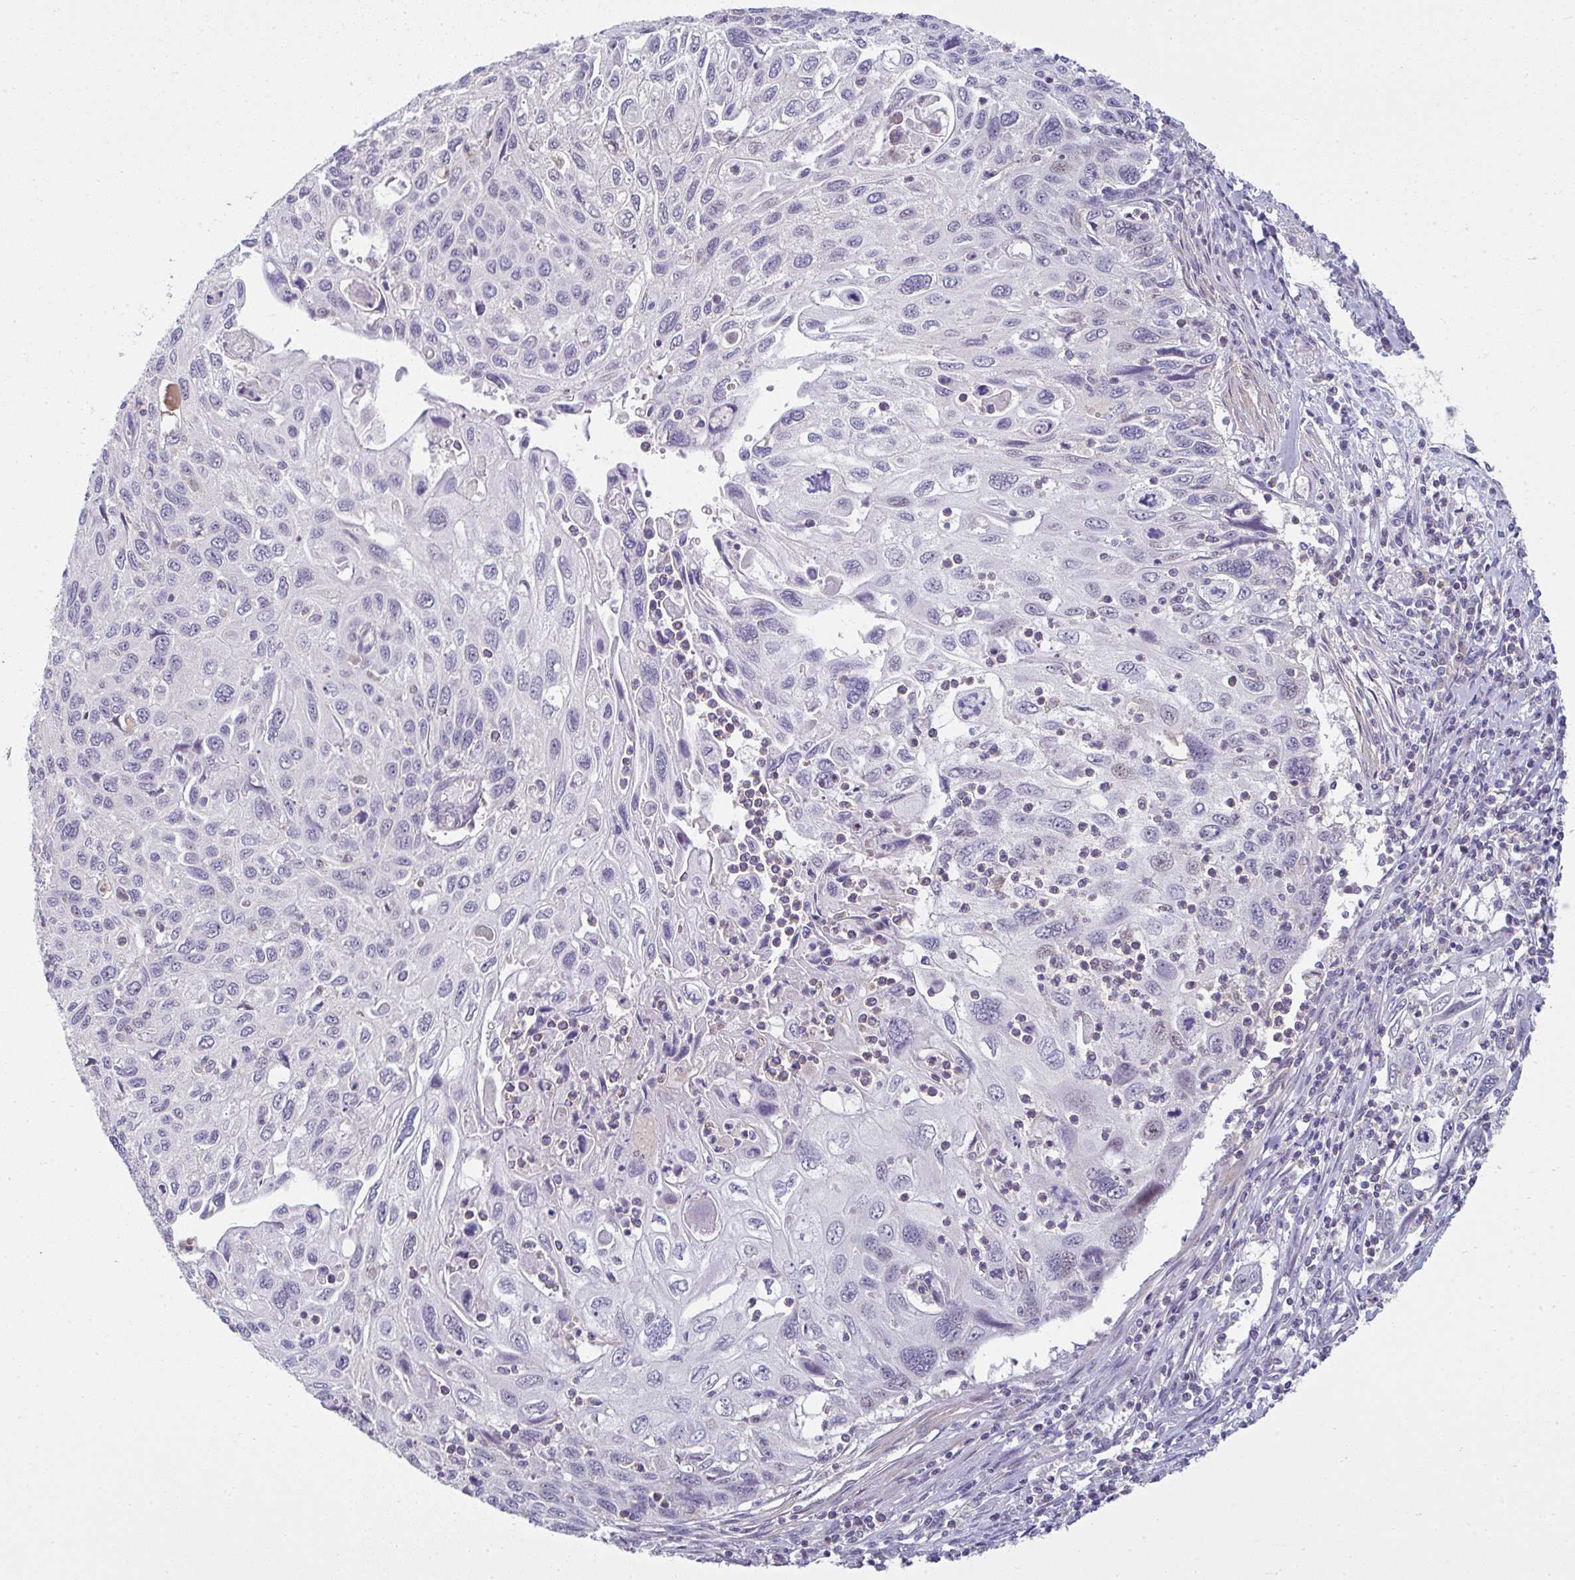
{"staining": {"intensity": "negative", "quantity": "none", "location": "none"}, "tissue": "cervical cancer", "cell_type": "Tumor cells", "image_type": "cancer", "snomed": [{"axis": "morphology", "description": "Squamous cell carcinoma, NOS"}, {"axis": "topography", "description": "Cervix"}], "caption": "The immunohistochemistry (IHC) micrograph has no significant expression in tumor cells of cervical squamous cell carcinoma tissue.", "gene": "PPFIA4", "patient": {"sex": "female", "age": 70}}